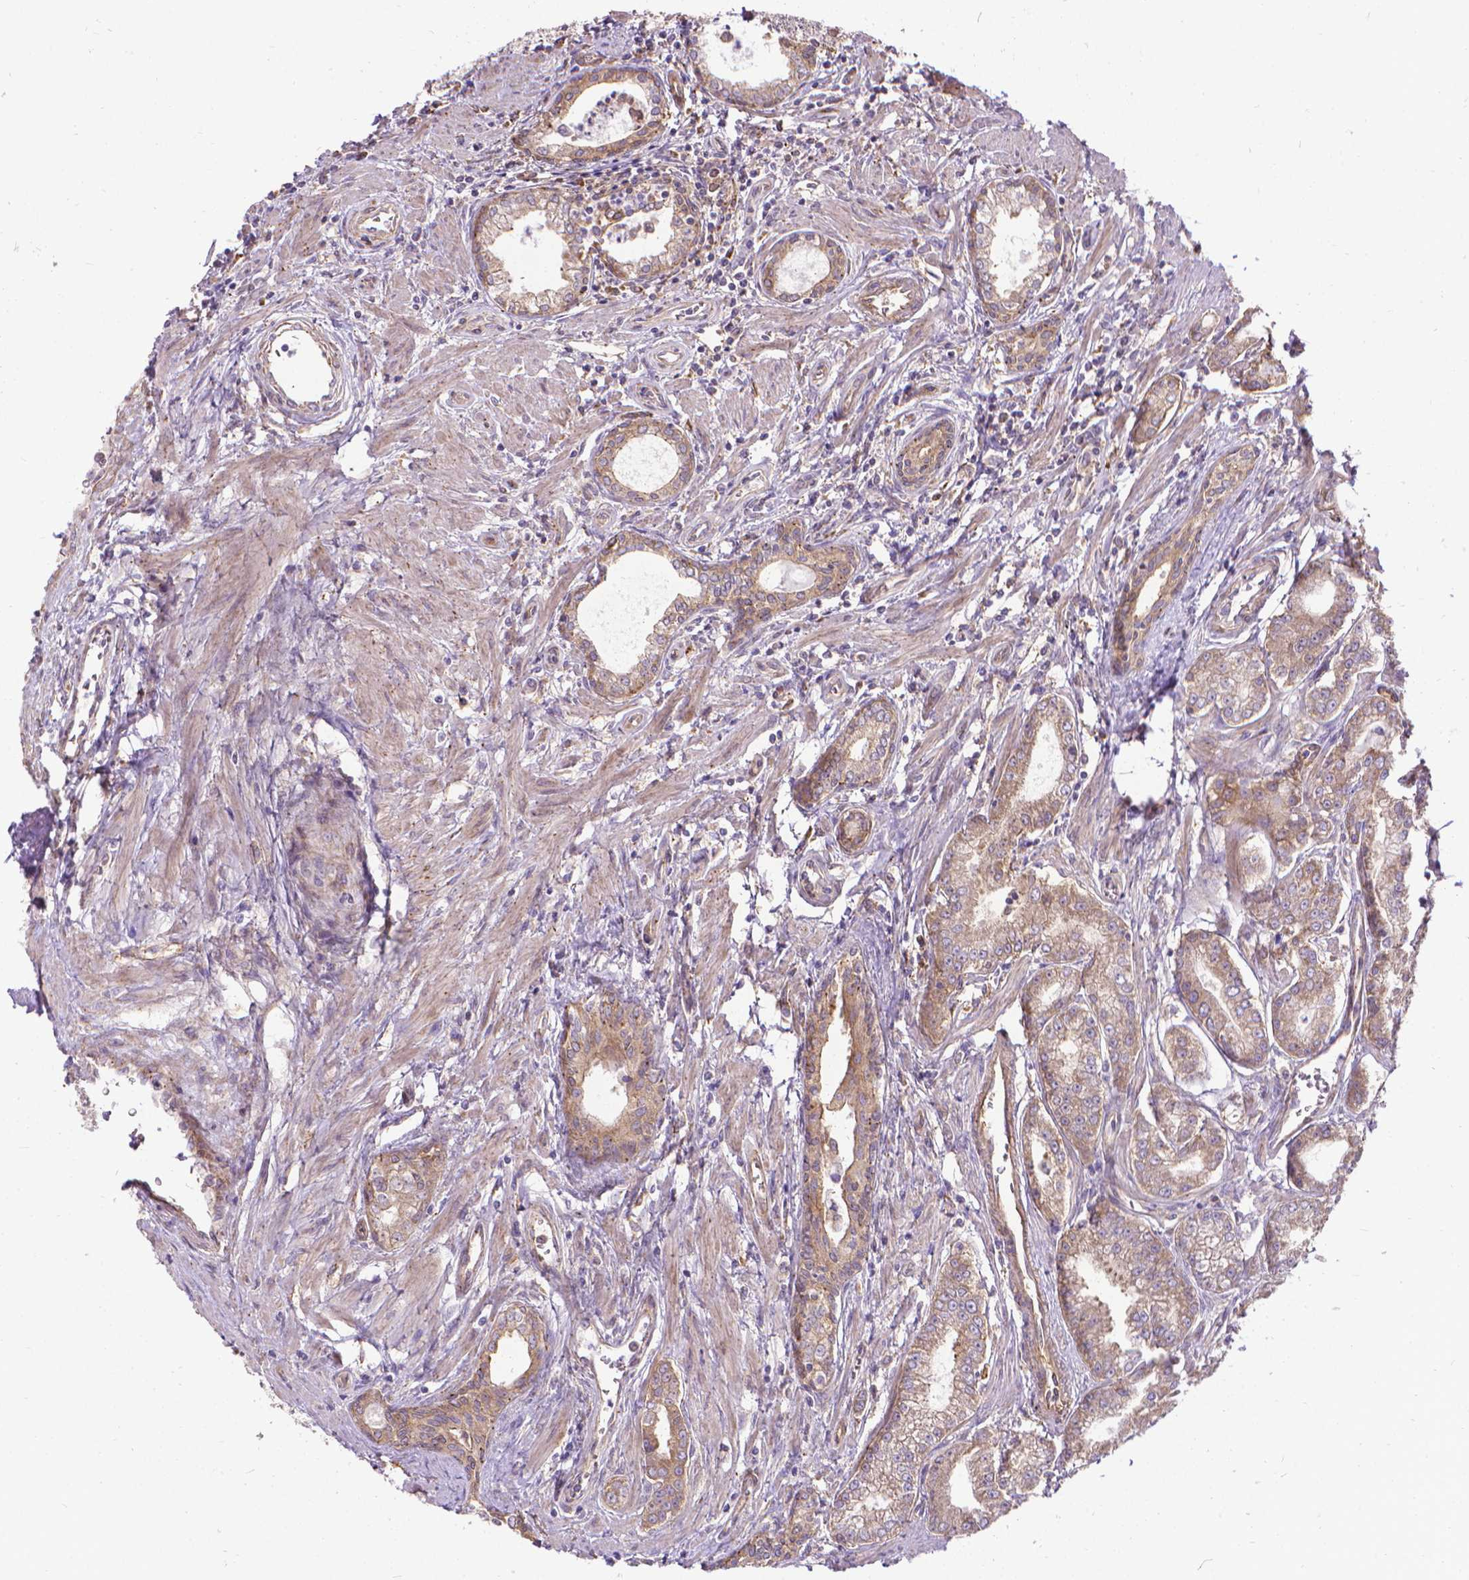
{"staining": {"intensity": "moderate", "quantity": ">75%", "location": "cytoplasmic/membranous"}, "tissue": "prostate cancer", "cell_type": "Tumor cells", "image_type": "cancer", "snomed": [{"axis": "morphology", "description": "Adenocarcinoma, NOS"}, {"axis": "topography", "description": "Prostate"}], "caption": "A histopathology image of prostate cancer stained for a protein exhibits moderate cytoplasmic/membranous brown staining in tumor cells.", "gene": "CFAP299", "patient": {"sex": "male", "age": 71}}